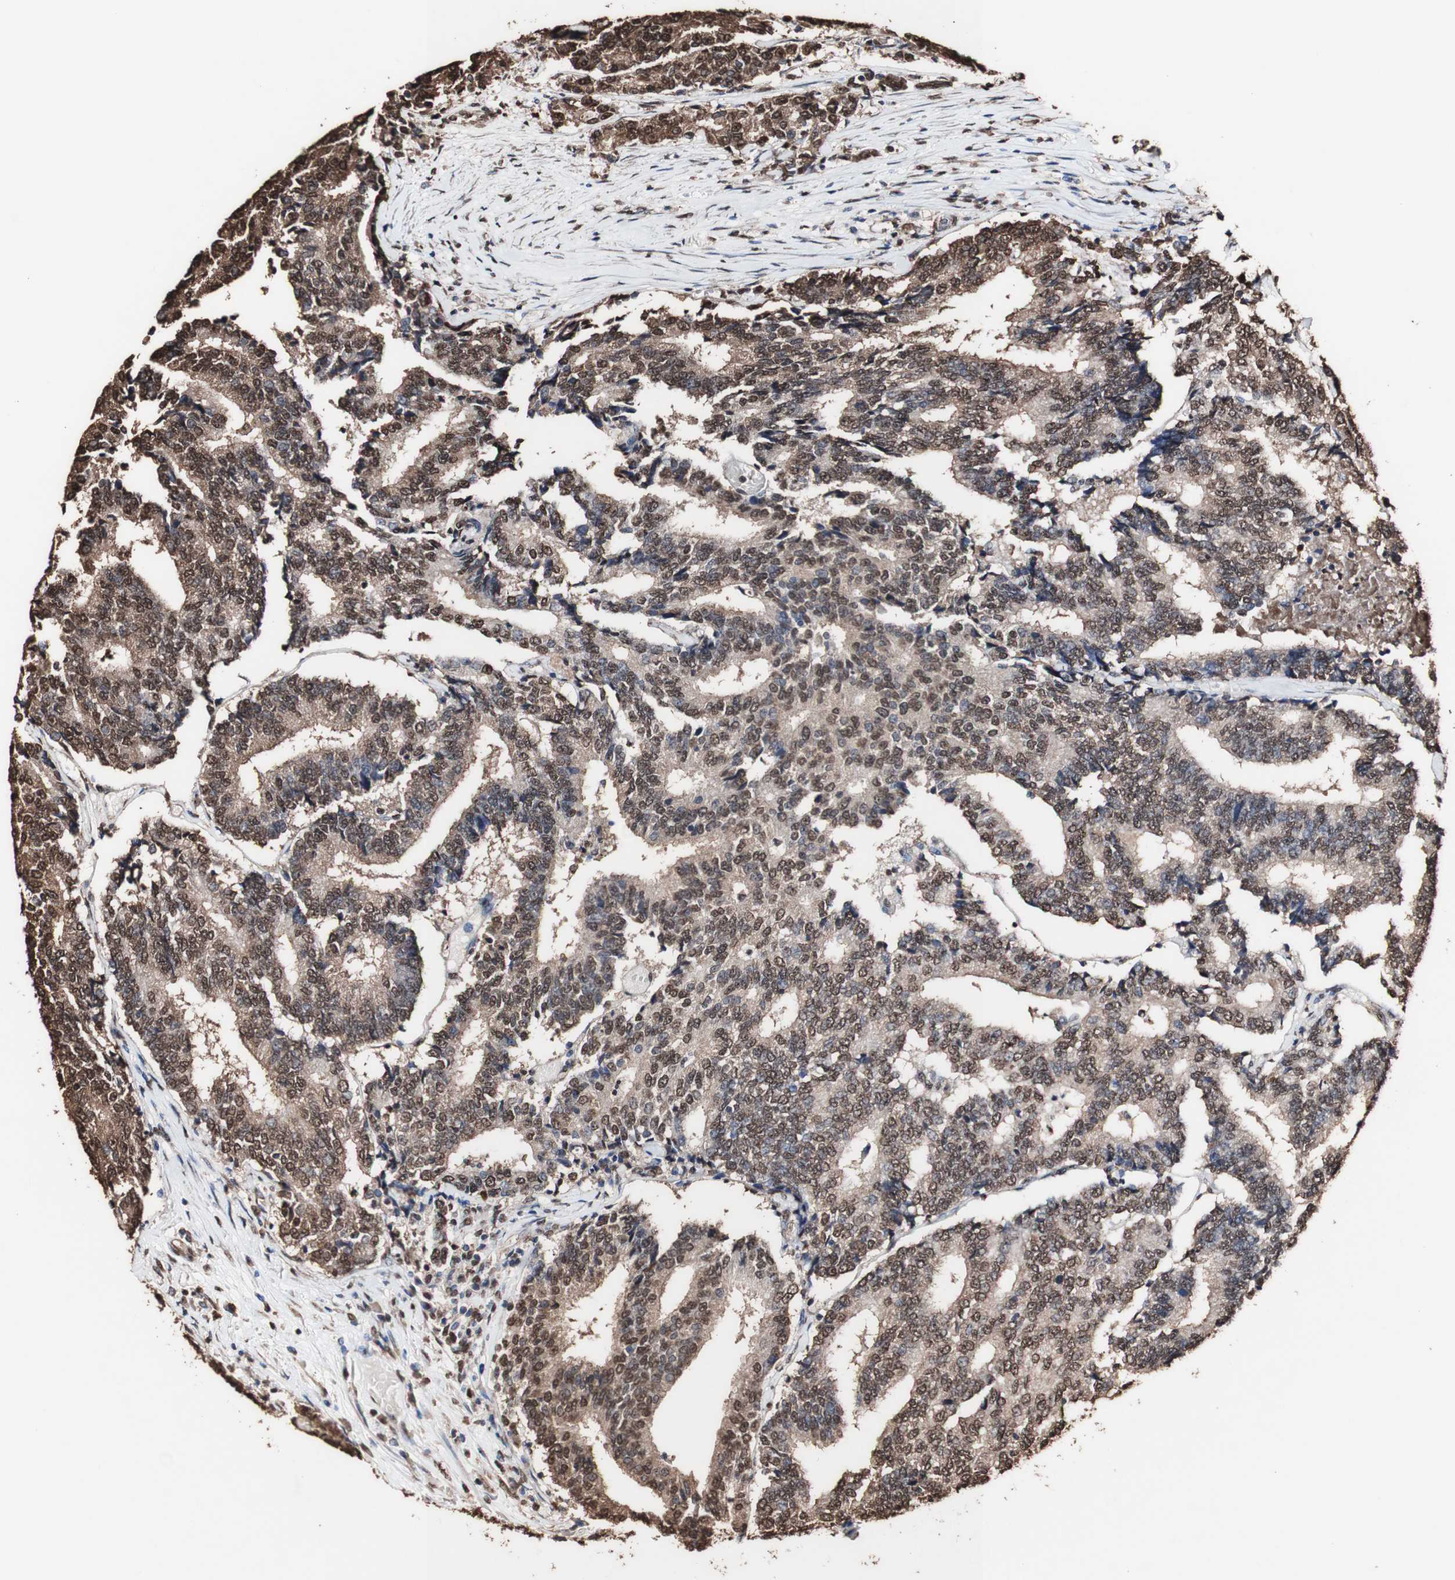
{"staining": {"intensity": "strong", "quantity": ">75%", "location": "cytoplasmic/membranous,nuclear"}, "tissue": "prostate cancer", "cell_type": "Tumor cells", "image_type": "cancer", "snomed": [{"axis": "morphology", "description": "Normal tissue, NOS"}, {"axis": "morphology", "description": "Adenocarcinoma, High grade"}, {"axis": "topography", "description": "Prostate"}, {"axis": "topography", "description": "Seminal veicle"}], "caption": "Protein staining shows strong cytoplasmic/membranous and nuclear expression in approximately >75% of tumor cells in prostate cancer.", "gene": "PIDD1", "patient": {"sex": "male", "age": 55}}